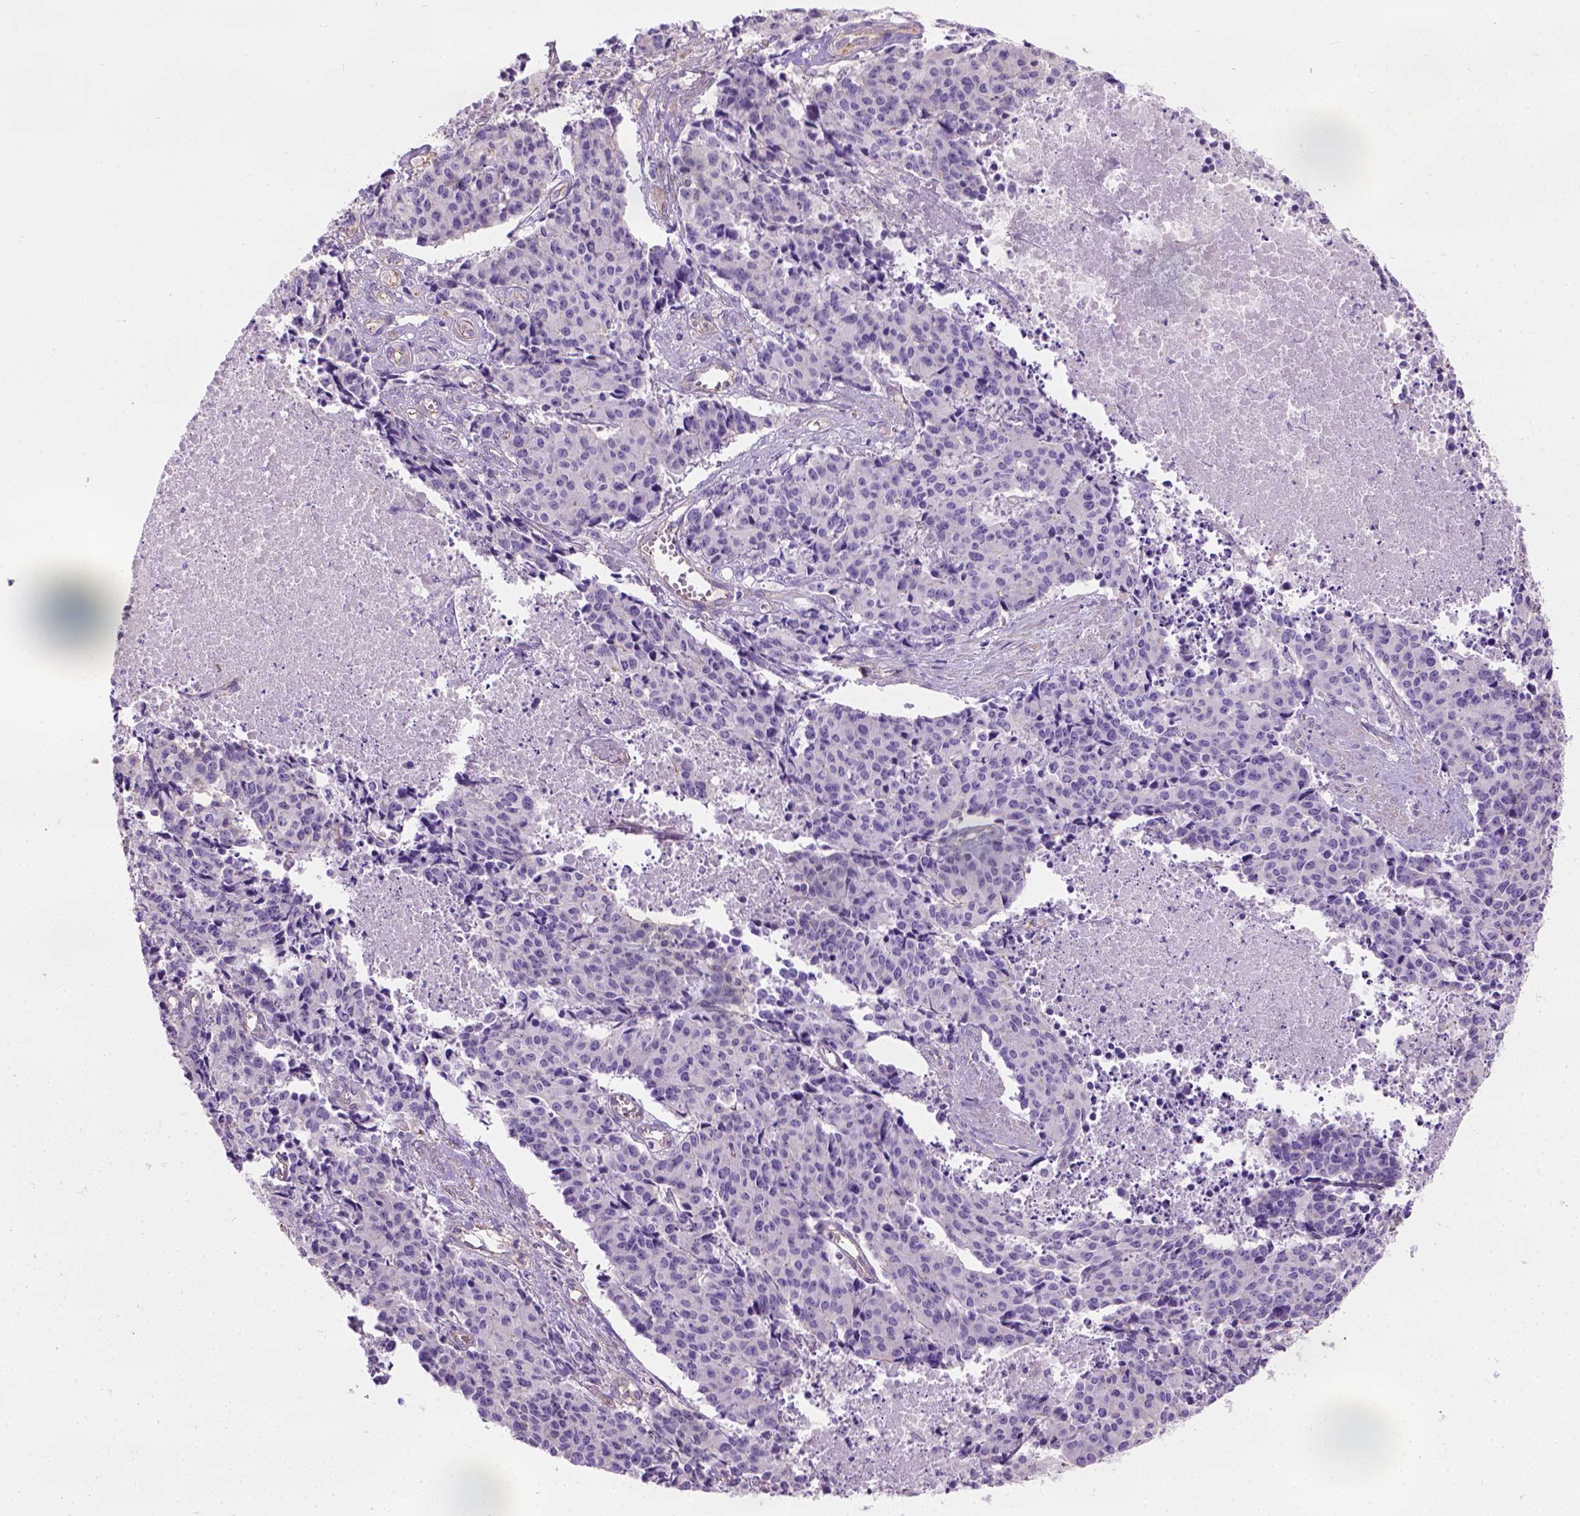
{"staining": {"intensity": "negative", "quantity": "none", "location": "none"}, "tissue": "cervical cancer", "cell_type": "Tumor cells", "image_type": "cancer", "snomed": [{"axis": "morphology", "description": "Squamous cell carcinoma, NOS"}, {"axis": "topography", "description": "Cervix"}], "caption": "DAB (3,3'-diaminobenzidine) immunohistochemical staining of cervical squamous cell carcinoma exhibits no significant staining in tumor cells.", "gene": "PHF7", "patient": {"sex": "female", "age": 28}}